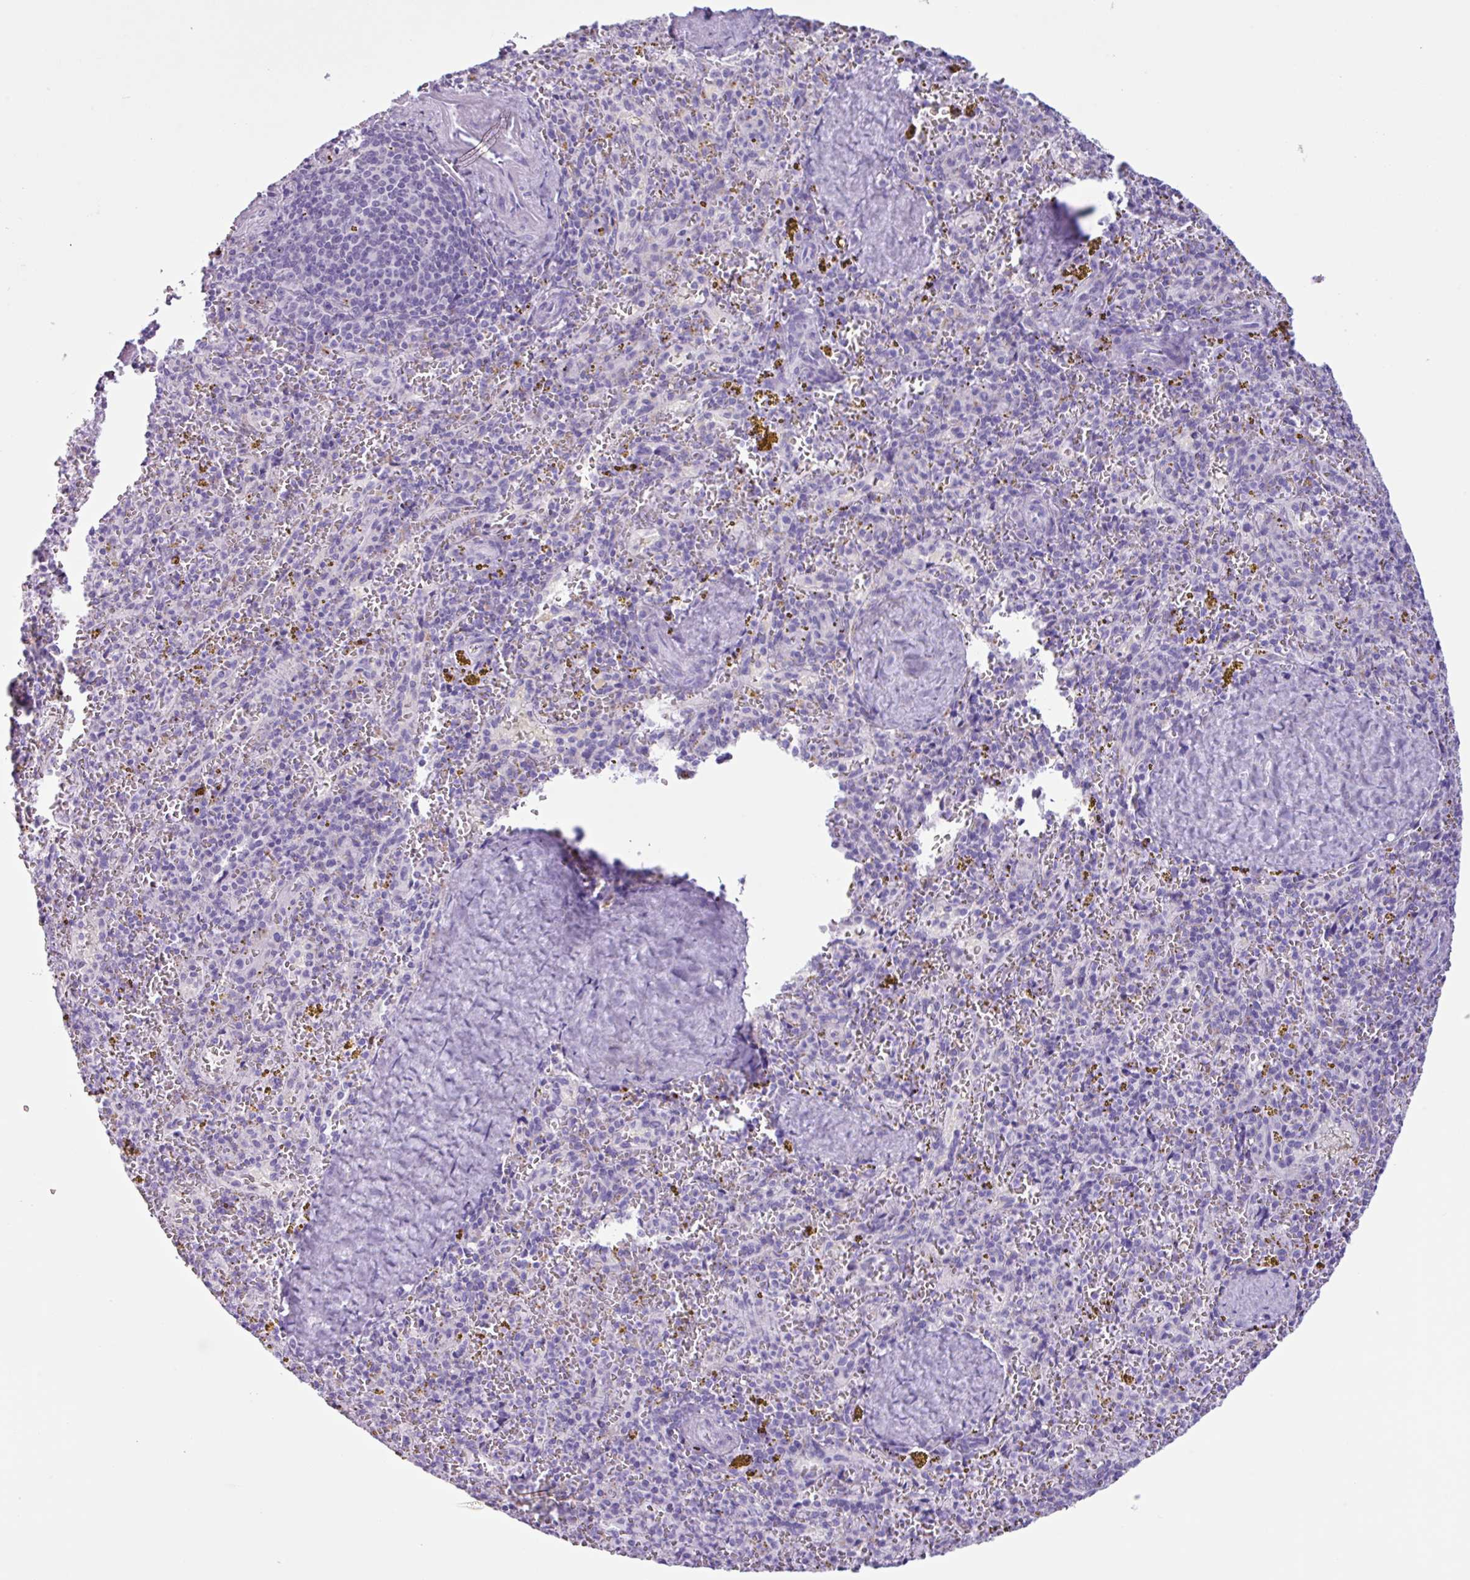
{"staining": {"intensity": "negative", "quantity": "none", "location": "none"}, "tissue": "spleen", "cell_type": "Cells in red pulp", "image_type": "normal", "snomed": [{"axis": "morphology", "description": "Normal tissue, NOS"}, {"axis": "topography", "description": "Spleen"}], "caption": "The immunohistochemistry (IHC) micrograph has no significant staining in cells in red pulp of spleen. (Stains: DAB immunohistochemistry with hematoxylin counter stain, Microscopy: brightfield microscopy at high magnification).", "gene": "AGO3", "patient": {"sex": "male", "age": 57}}